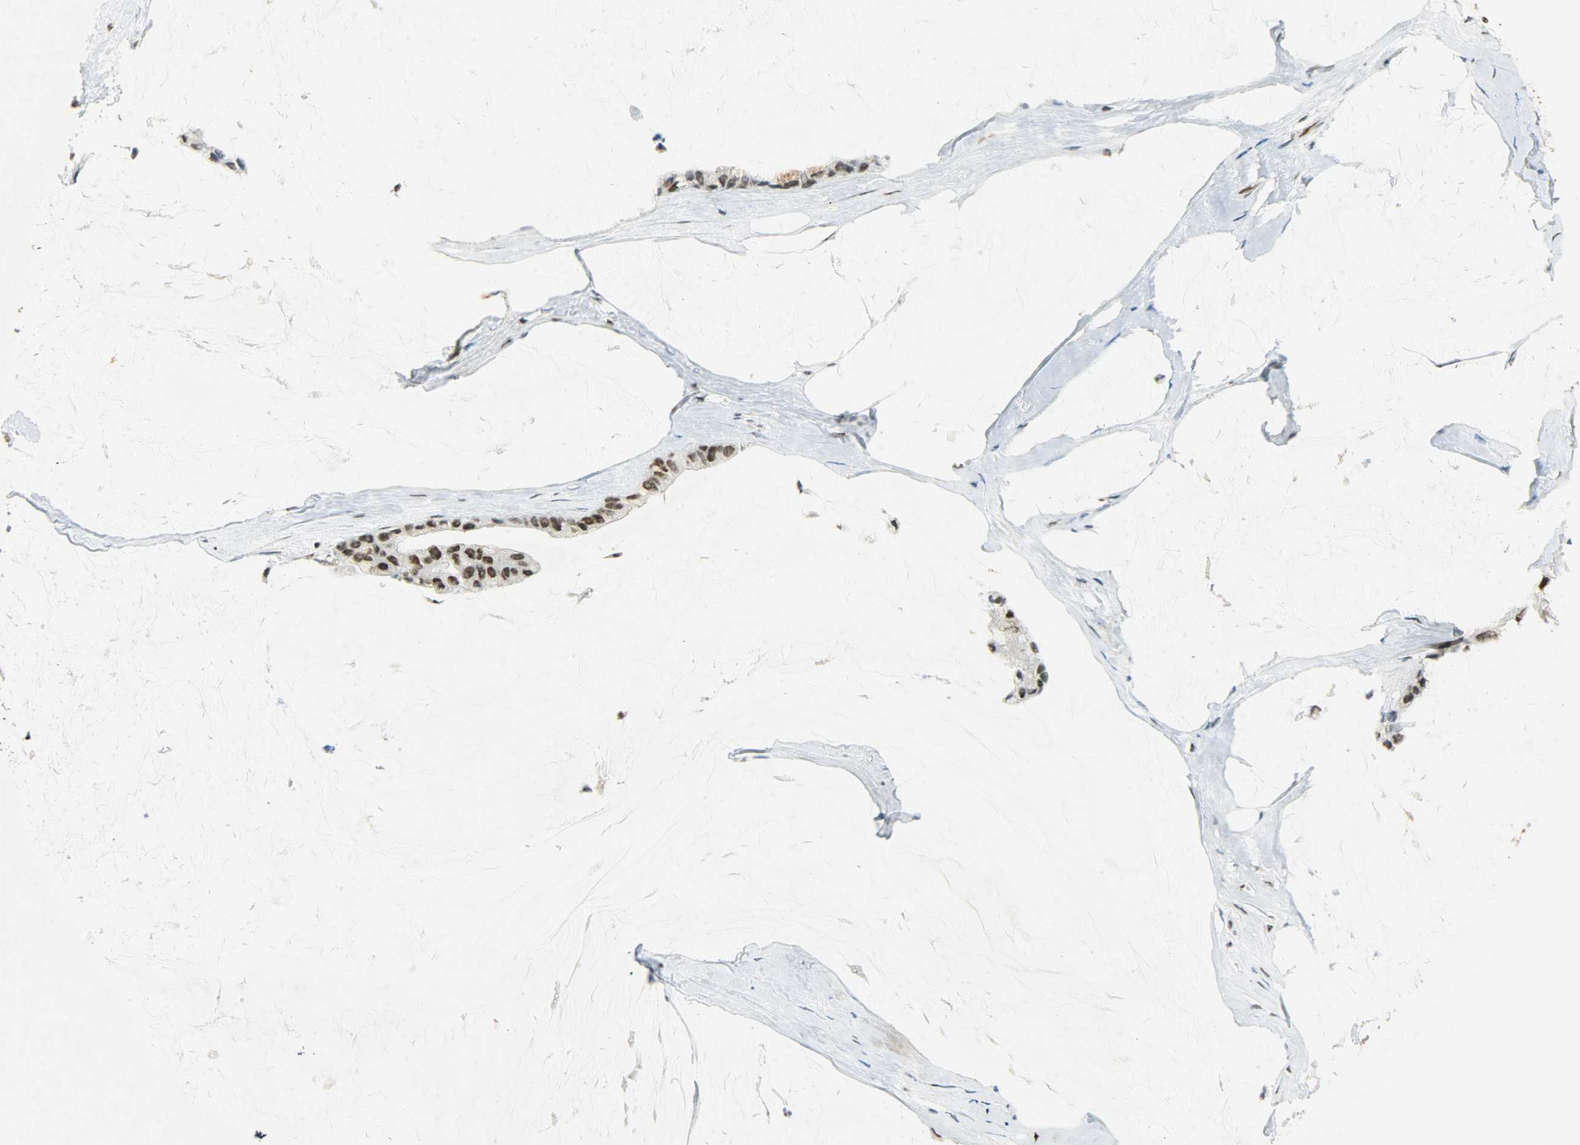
{"staining": {"intensity": "strong", "quantity": ">75%", "location": "nuclear"}, "tissue": "ovarian cancer", "cell_type": "Tumor cells", "image_type": "cancer", "snomed": [{"axis": "morphology", "description": "Cystadenocarcinoma, mucinous, NOS"}, {"axis": "topography", "description": "Ovary"}], "caption": "A photomicrograph of human ovarian cancer (mucinous cystadenocarcinoma) stained for a protein exhibits strong nuclear brown staining in tumor cells. Nuclei are stained in blue.", "gene": "MYEF2", "patient": {"sex": "female", "age": 39}}